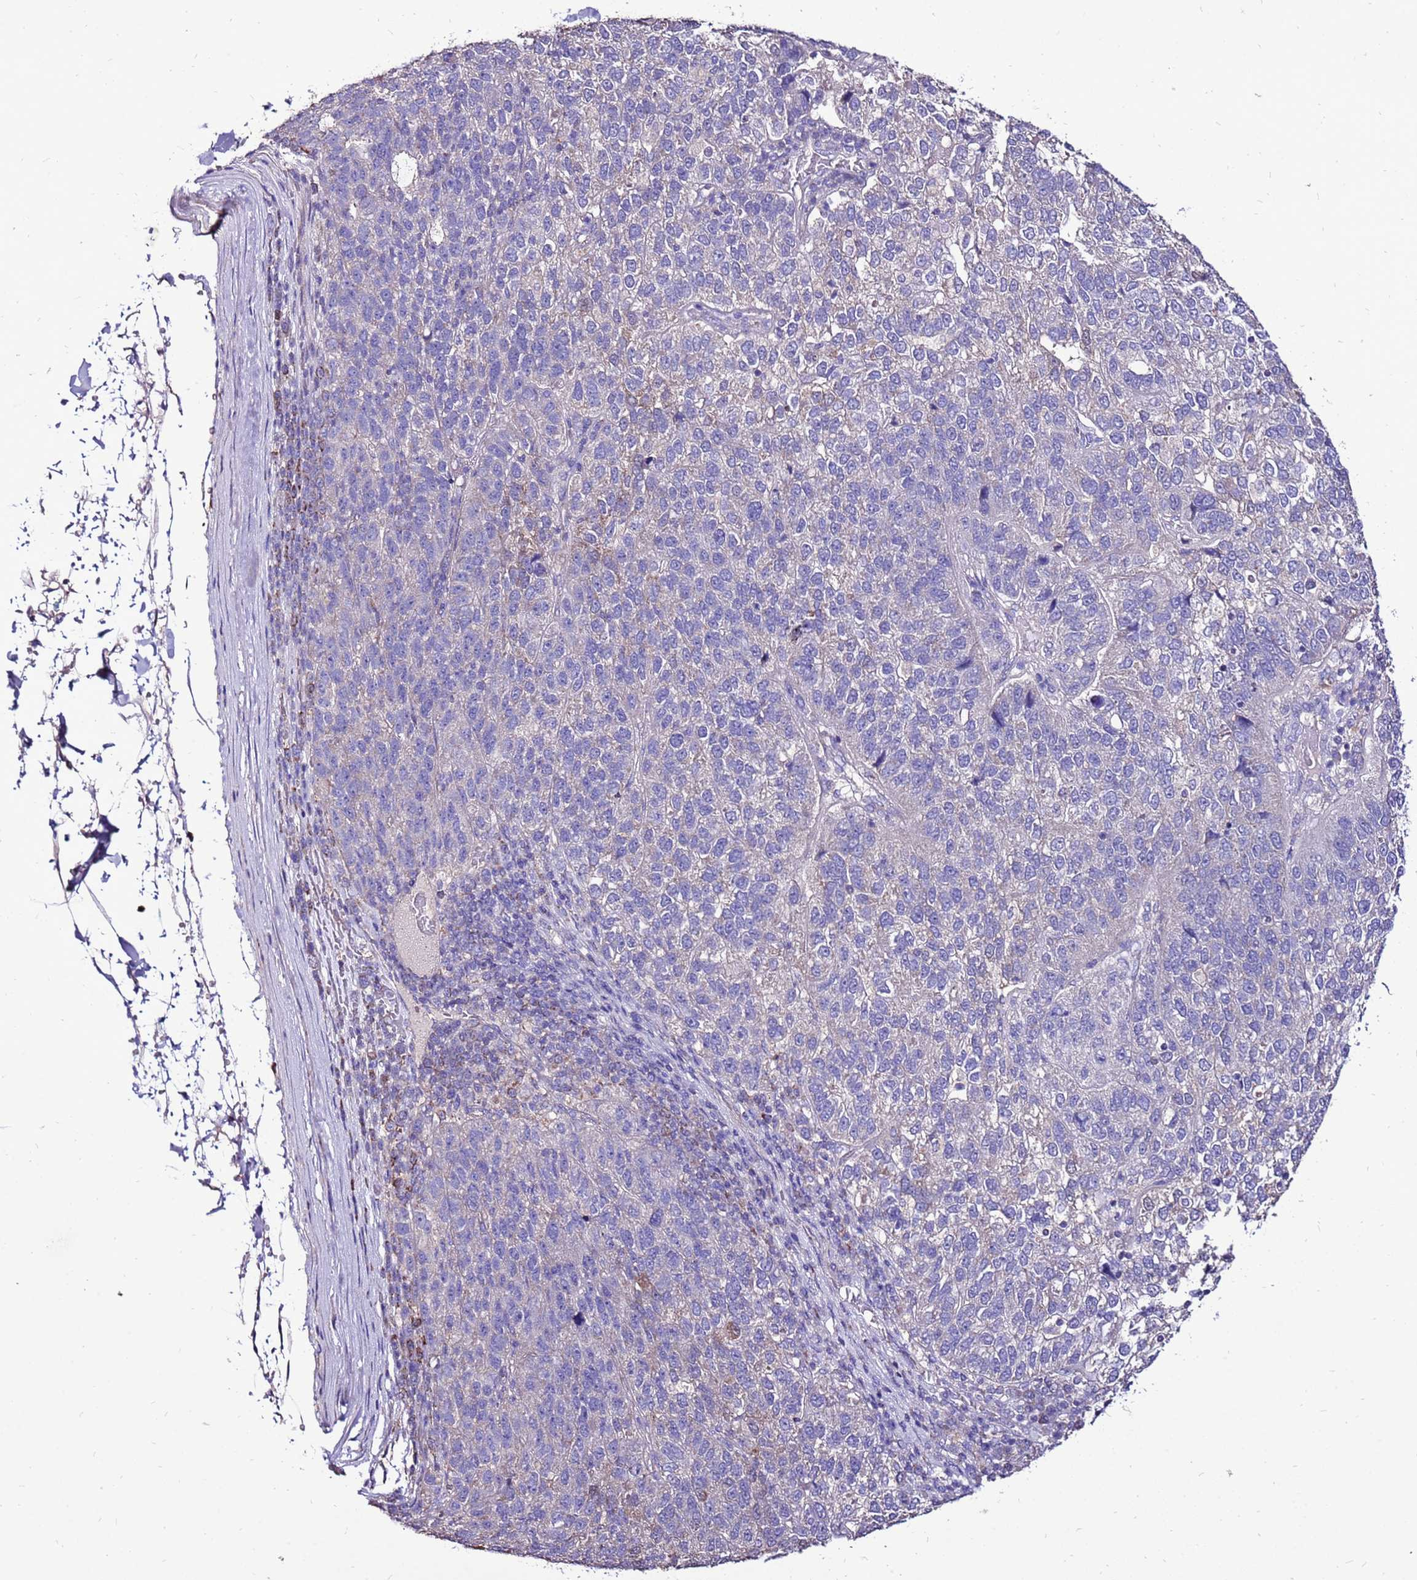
{"staining": {"intensity": "negative", "quantity": "none", "location": "none"}, "tissue": "pancreatic cancer", "cell_type": "Tumor cells", "image_type": "cancer", "snomed": [{"axis": "morphology", "description": "Adenocarcinoma, NOS"}, {"axis": "topography", "description": "Pancreas"}], "caption": "Pancreatic cancer (adenocarcinoma) stained for a protein using IHC exhibits no expression tumor cells.", "gene": "TMEM106C", "patient": {"sex": "female", "age": 61}}